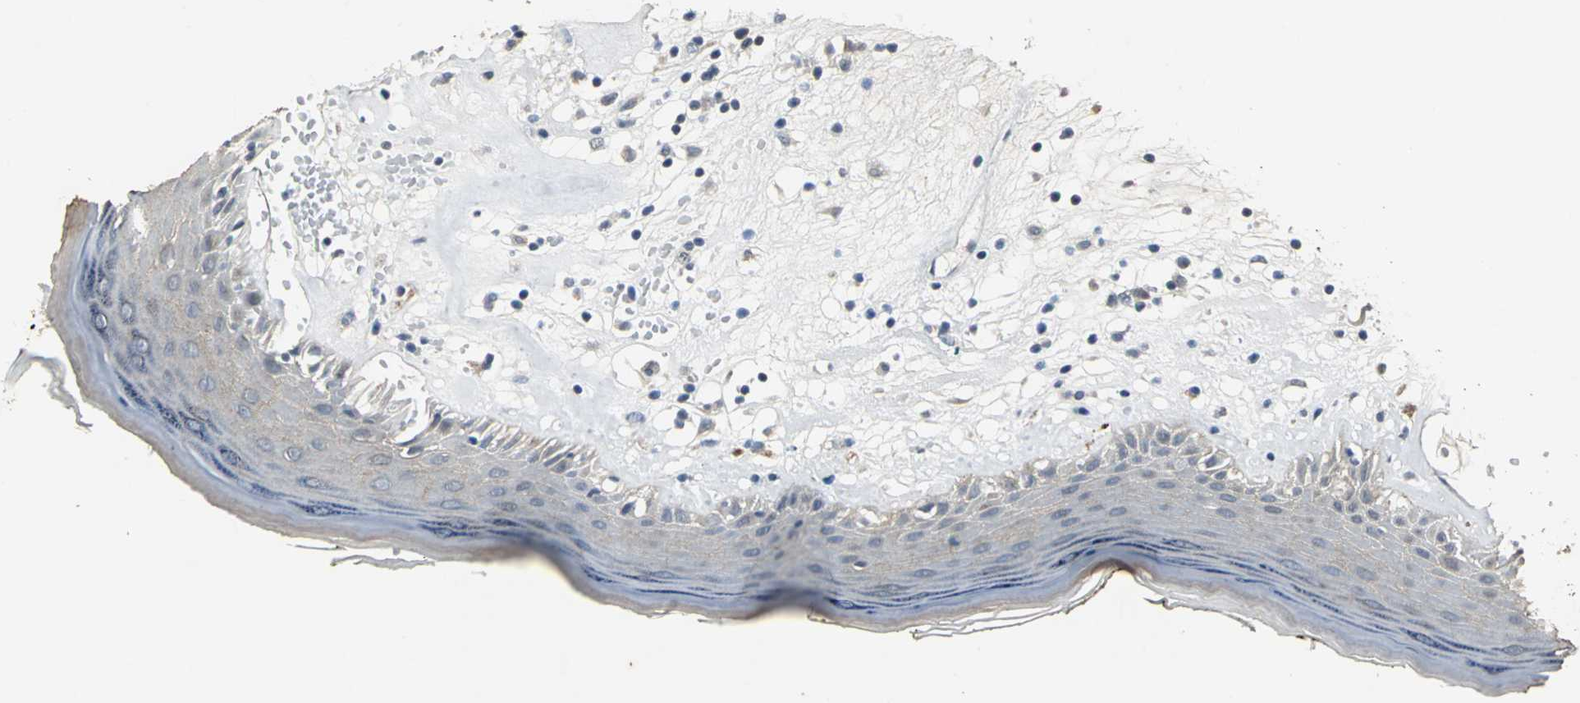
{"staining": {"intensity": "weak", "quantity": ">75%", "location": "cytoplasmic/membranous"}, "tissue": "skin", "cell_type": "Epidermal cells", "image_type": "normal", "snomed": [{"axis": "morphology", "description": "Normal tissue, NOS"}, {"axis": "morphology", "description": "Inflammation, NOS"}, {"axis": "topography", "description": "Vulva"}], "caption": "Immunohistochemical staining of normal human skin exhibits weak cytoplasmic/membranous protein expression in approximately >75% of epidermal cells. The staining is performed using DAB brown chromogen to label protein expression. The nuclei are counter-stained blue using hematoxylin.", "gene": "OCLN", "patient": {"sex": "female", "age": 84}}